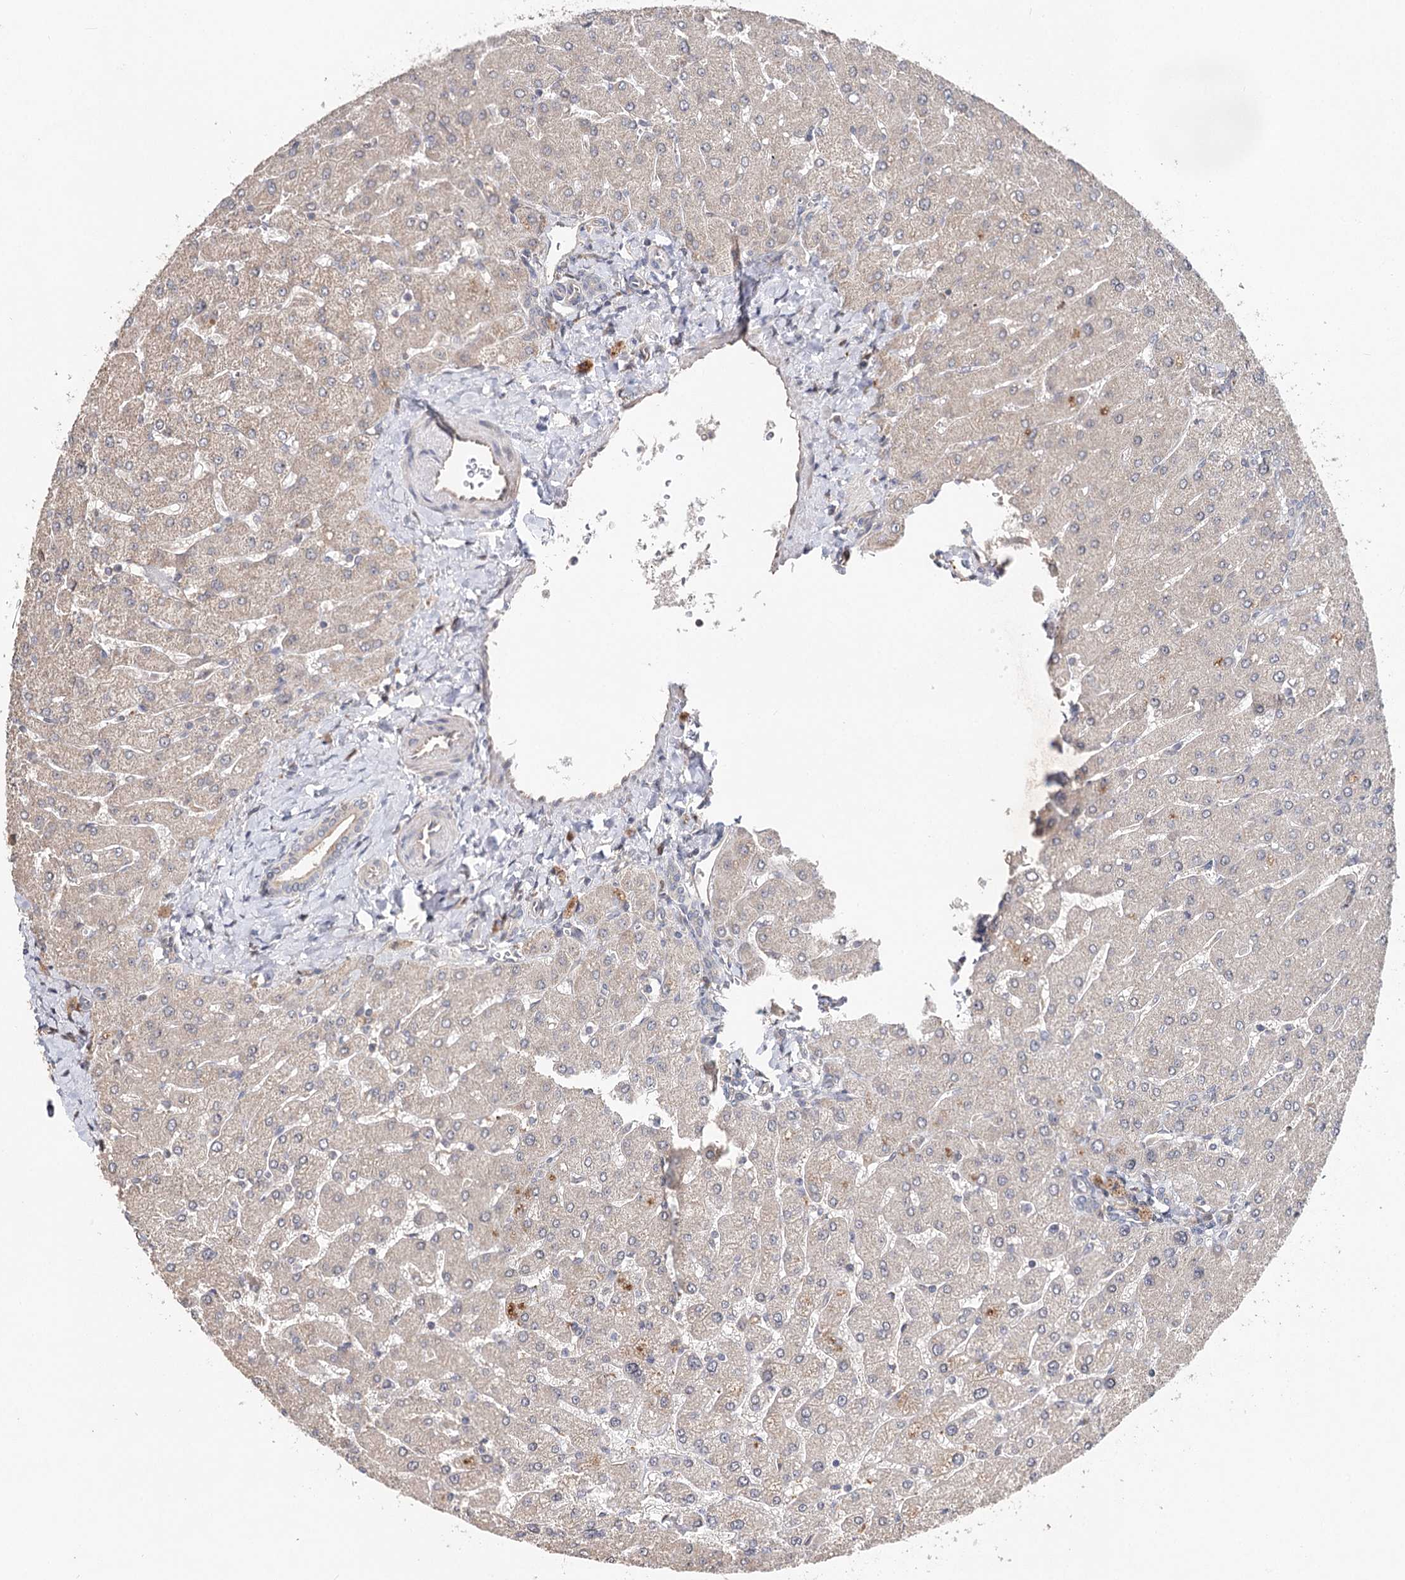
{"staining": {"intensity": "negative", "quantity": "none", "location": "none"}, "tissue": "liver", "cell_type": "Cholangiocytes", "image_type": "normal", "snomed": [{"axis": "morphology", "description": "Normal tissue, NOS"}, {"axis": "topography", "description": "Liver"}], "caption": "IHC histopathology image of unremarkable liver: human liver stained with DAB (3,3'-diaminobenzidine) reveals no significant protein staining in cholangiocytes. The staining was performed using DAB to visualize the protein expression in brown, while the nuclei were stained in blue with hematoxylin (Magnification: 20x).", "gene": "NOPCHAP1", "patient": {"sex": "male", "age": 55}}